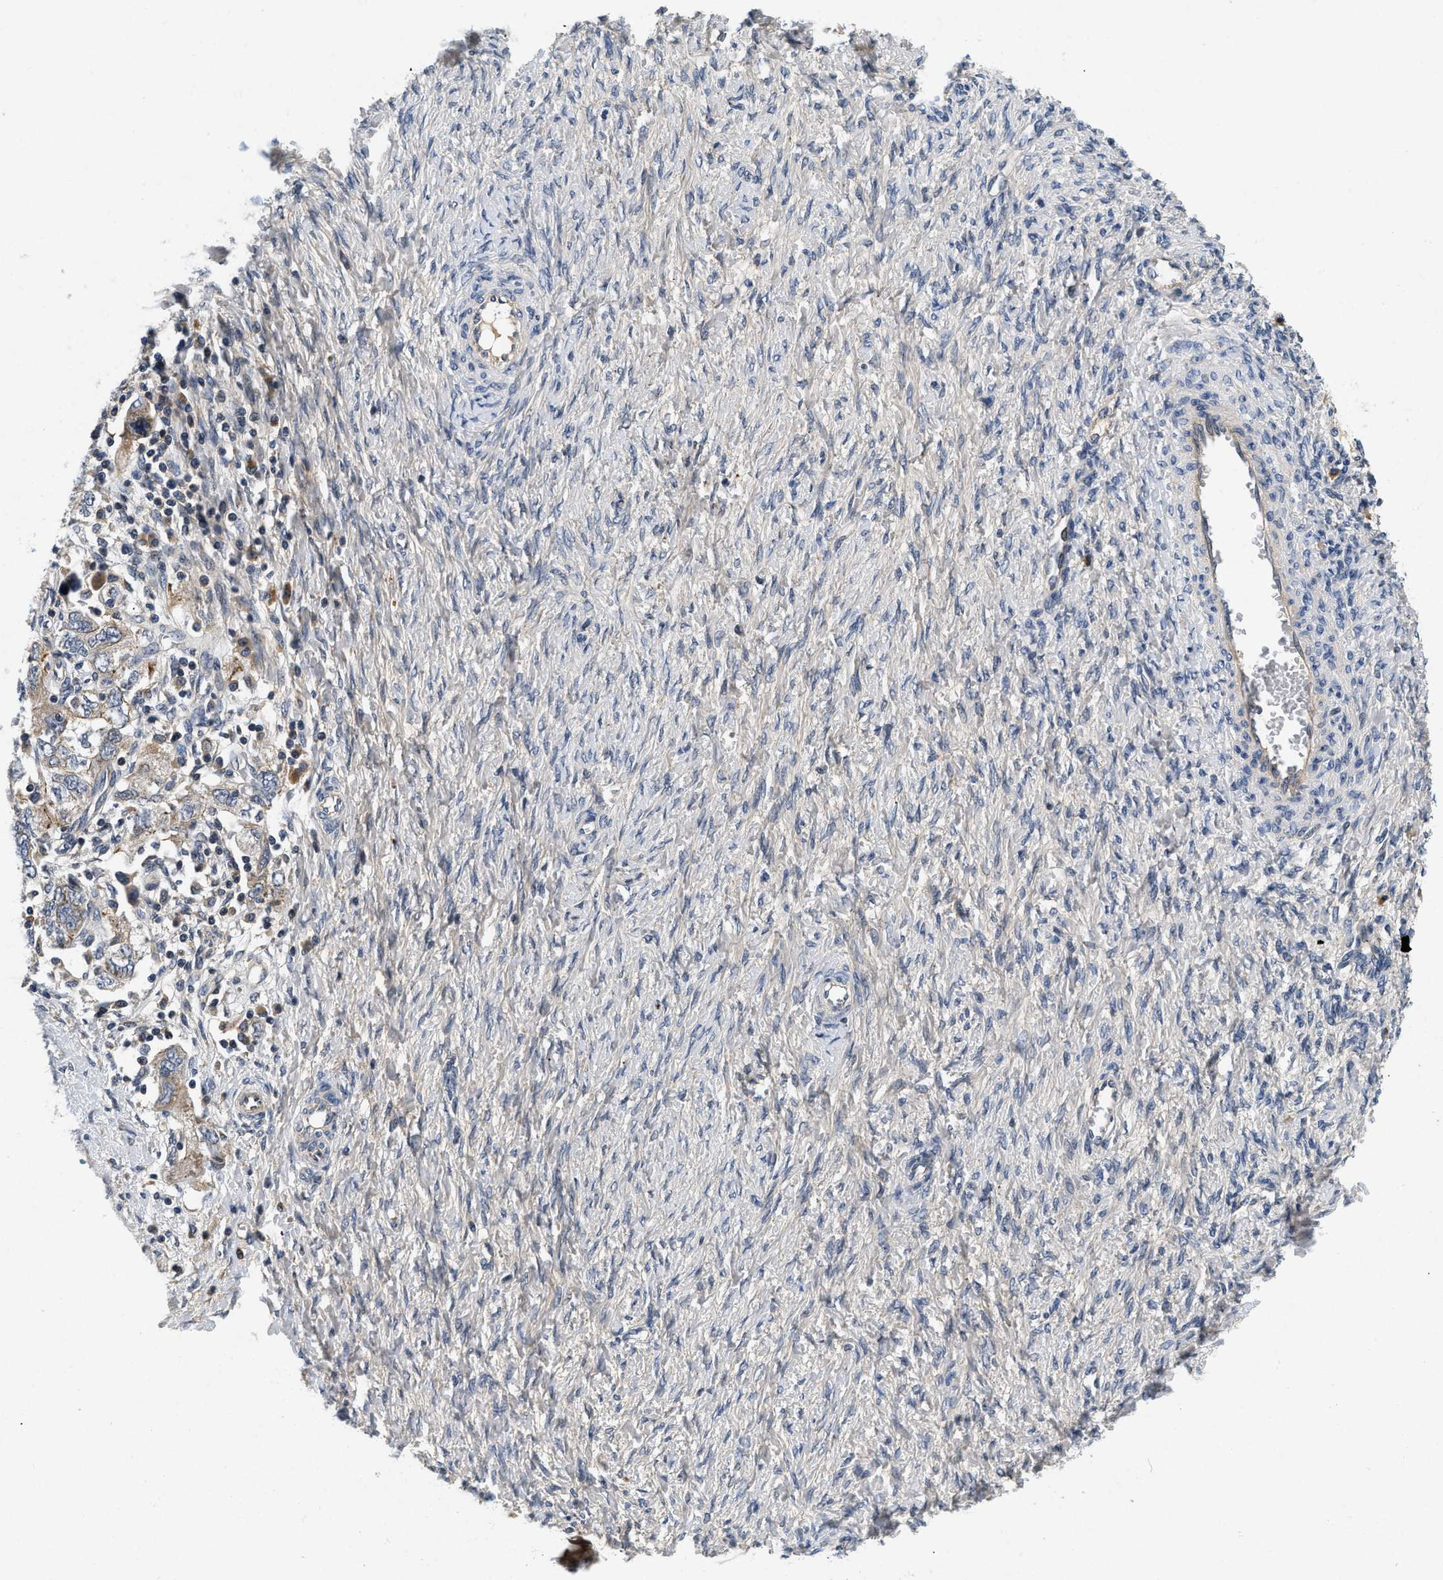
{"staining": {"intensity": "weak", "quantity": "25%-75%", "location": "cytoplasmic/membranous"}, "tissue": "ovarian cancer", "cell_type": "Tumor cells", "image_type": "cancer", "snomed": [{"axis": "morphology", "description": "Carcinoma, NOS"}, {"axis": "morphology", "description": "Cystadenocarcinoma, serous, NOS"}, {"axis": "topography", "description": "Ovary"}], "caption": "Brown immunohistochemical staining in carcinoma (ovarian) exhibits weak cytoplasmic/membranous expression in about 25%-75% of tumor cells.", "gene": "PDP1", "patient": {"sex": "female", "age": 69}}